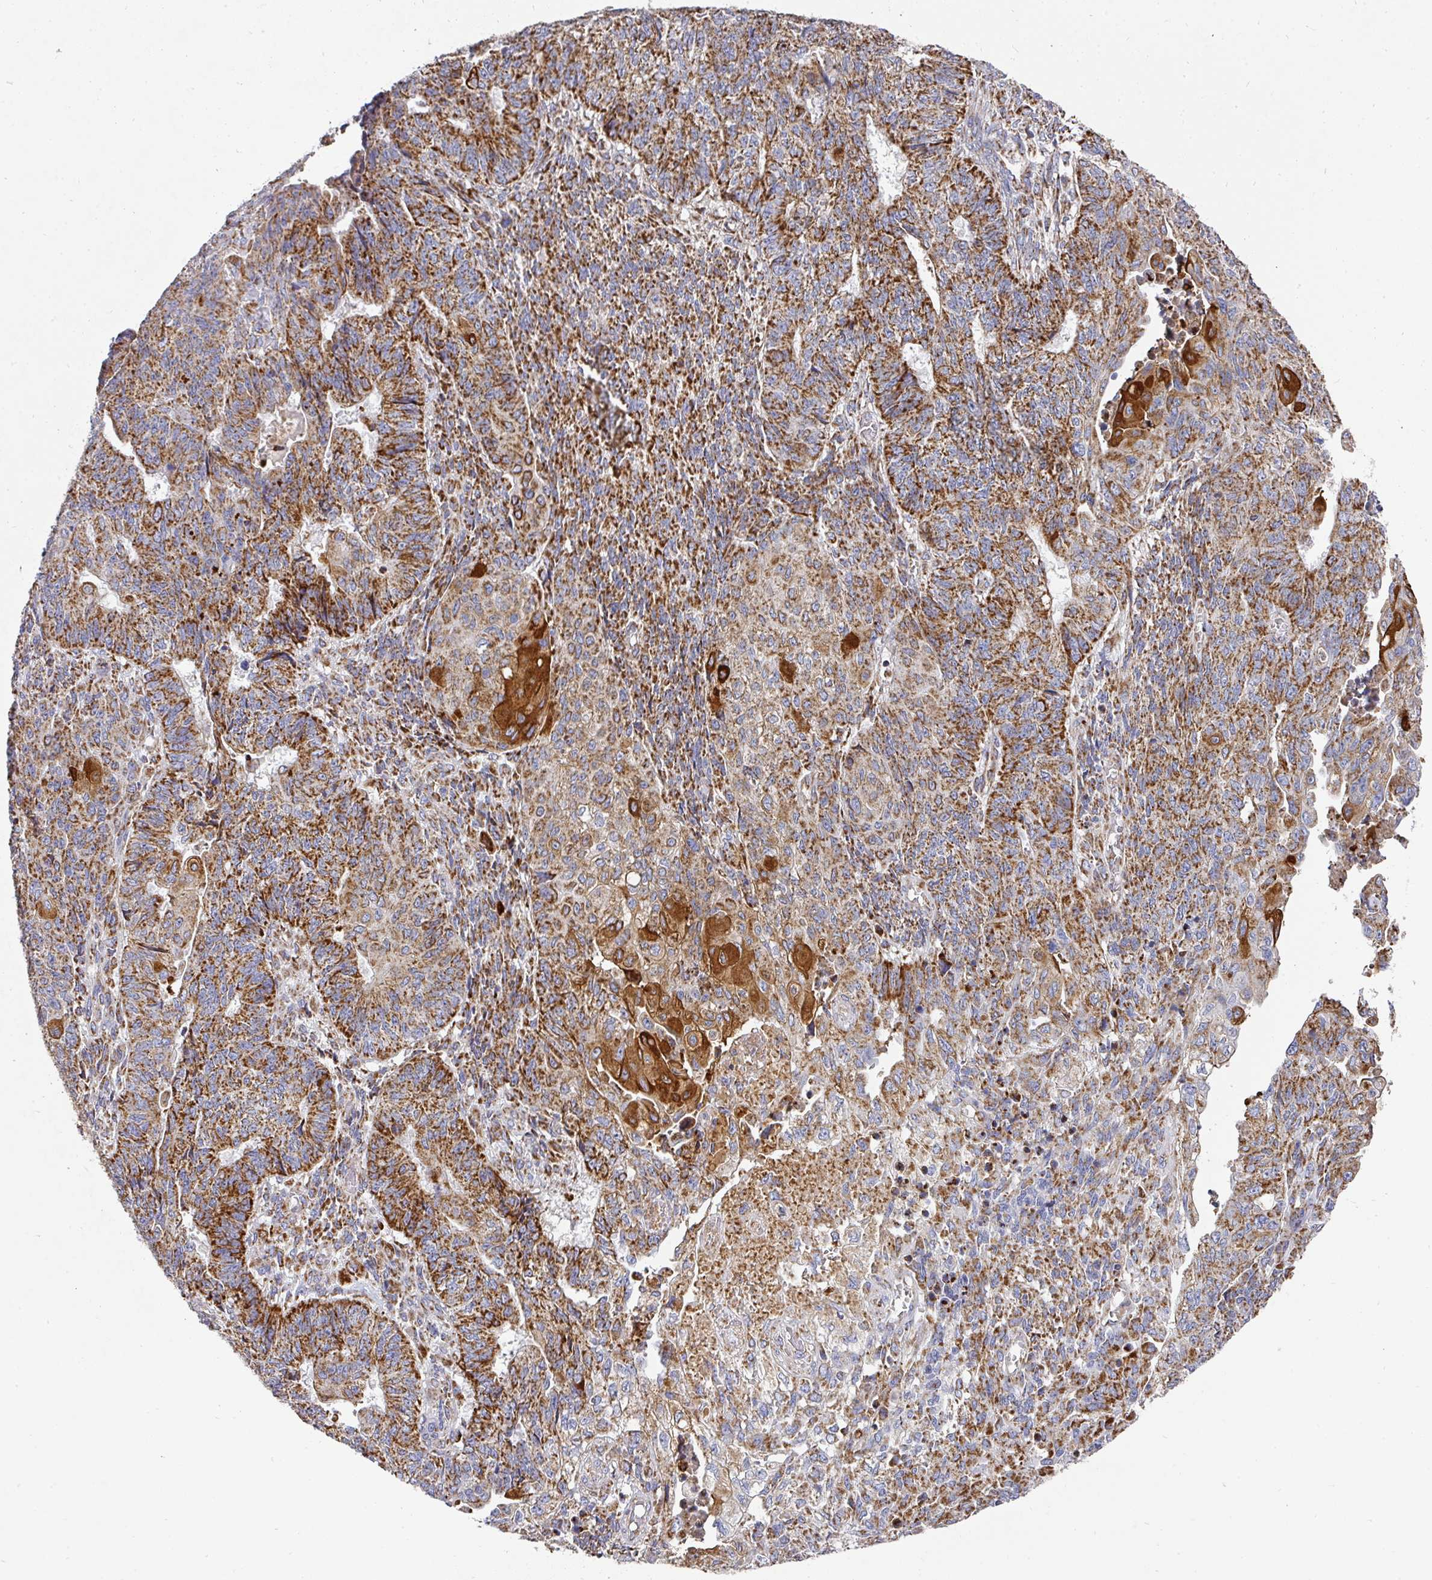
{"staining": {"intensity": "strong", "quantity": ">75%", "location": "cytoplasmic/membranous"}, "tissue": "endometrial cancer", "cell_type": "Tumor cells", "image_type": "cancer", "snomed": [{"axis": "morphology", "description": "Adenocarcinoma, NOS"}, {"axis": "topography", "description": "Endometrium"}], "caption": "Tumor cells display high levels of strong cytoplasmic/membranous positivity in approximately >75% of cells in endometrial adenocarcinoma.", "gene": "UQCRFS1", "patient": {"sex": "female", "age": 32}}